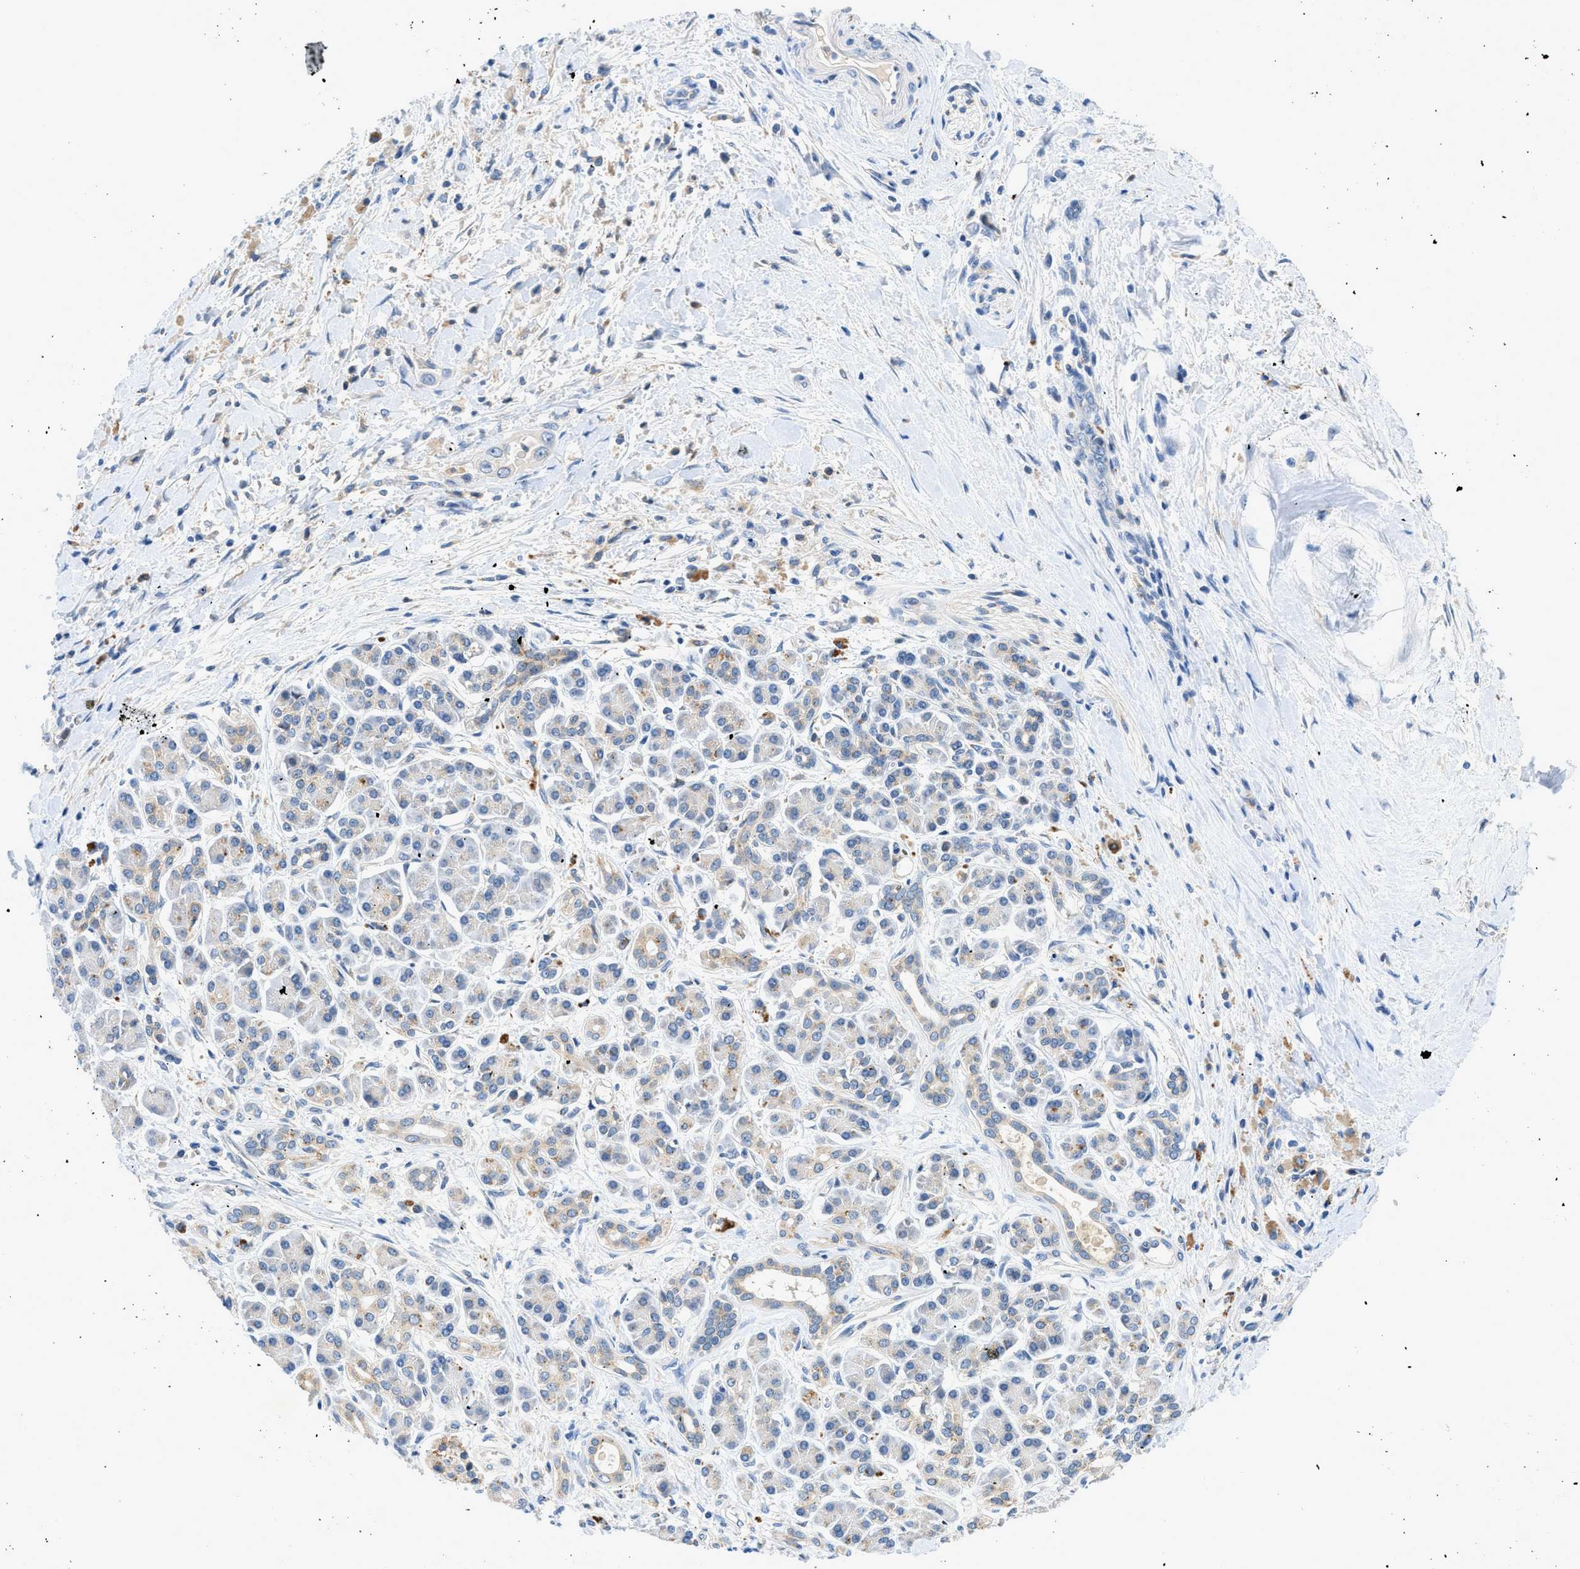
{"staining": {"intensity": "weak", "quantity": "<25%", "location": "cytoplasmic/membranous"}, "tissue": "pancreatic cancer", "cell_type": "Tumor cells", "image_type": "cancer", "snomed": [{"axis": "morphology", "description": "Adenocarcinoma, NOS"}, {"axis": "topography", "description": "Pancreas"}], "caption": "There is no significant expression in tumor cells of pancreatic cancer. Nuclei are stained in blue.", "gene": "ADGRE3", "patient": {"sex": "male", "age": 55}}